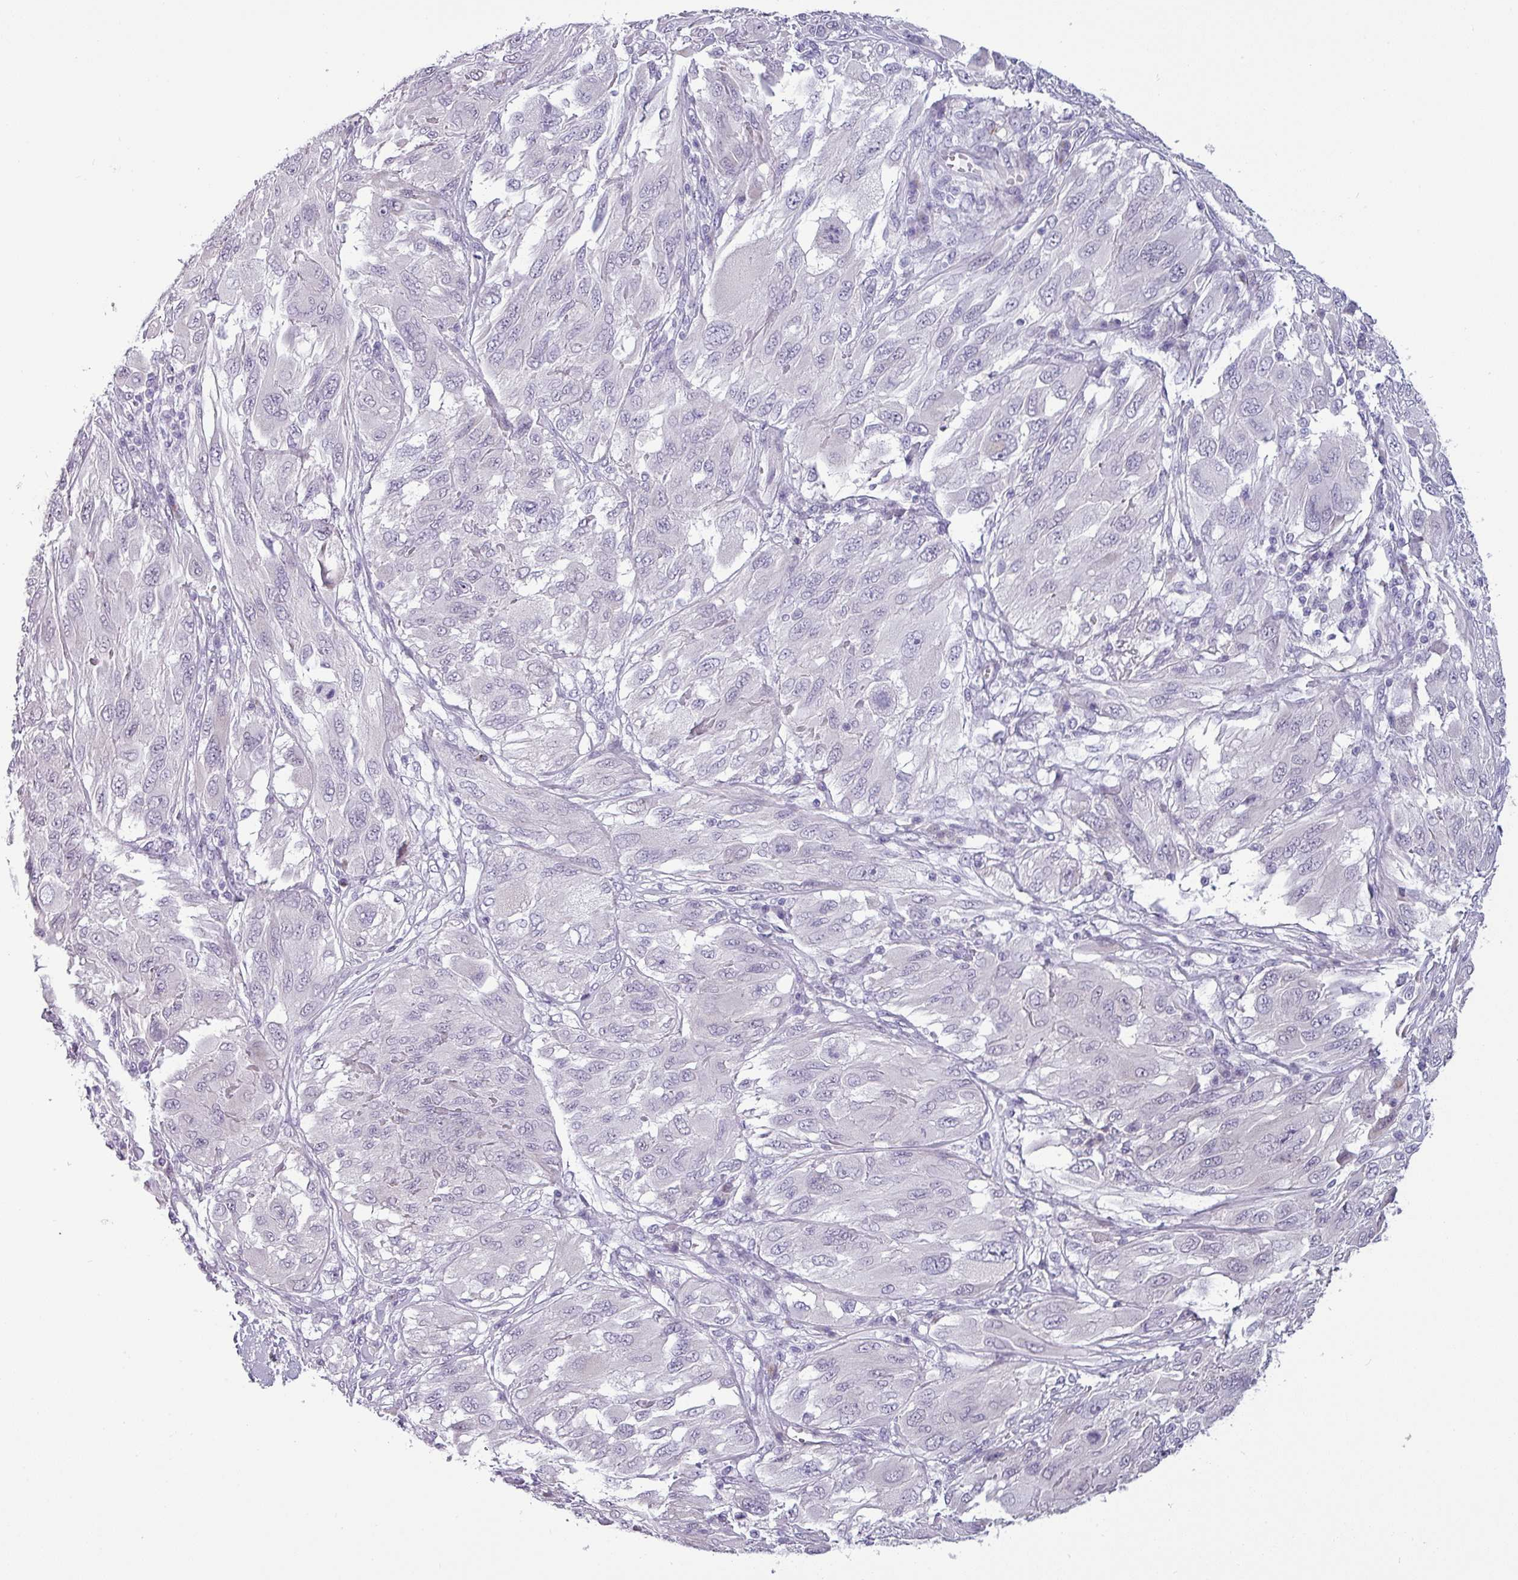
{"staining": {"intensity": "negative", "quantity": "none", "location": "none"}, "tissue": "melanoma", "cell_type": "Tumor cells", "image_type": "cancer", "snomed": [{"axis": "morphology", "description": "Malignant melanoma, NOS"}, {"axis": "topography", "description": "Skin"}], "caption": "DAB (3,3'-diaminobenzidine) immunohistochemical staining of melanoma reveals no significant positivity in tumor cells. (DAB (3,3'-diaminobenzidine) IHC with hematoxylin counter stain).", "gene": "SLC26A9", "patient": {"sex": "female", "age": 91}}